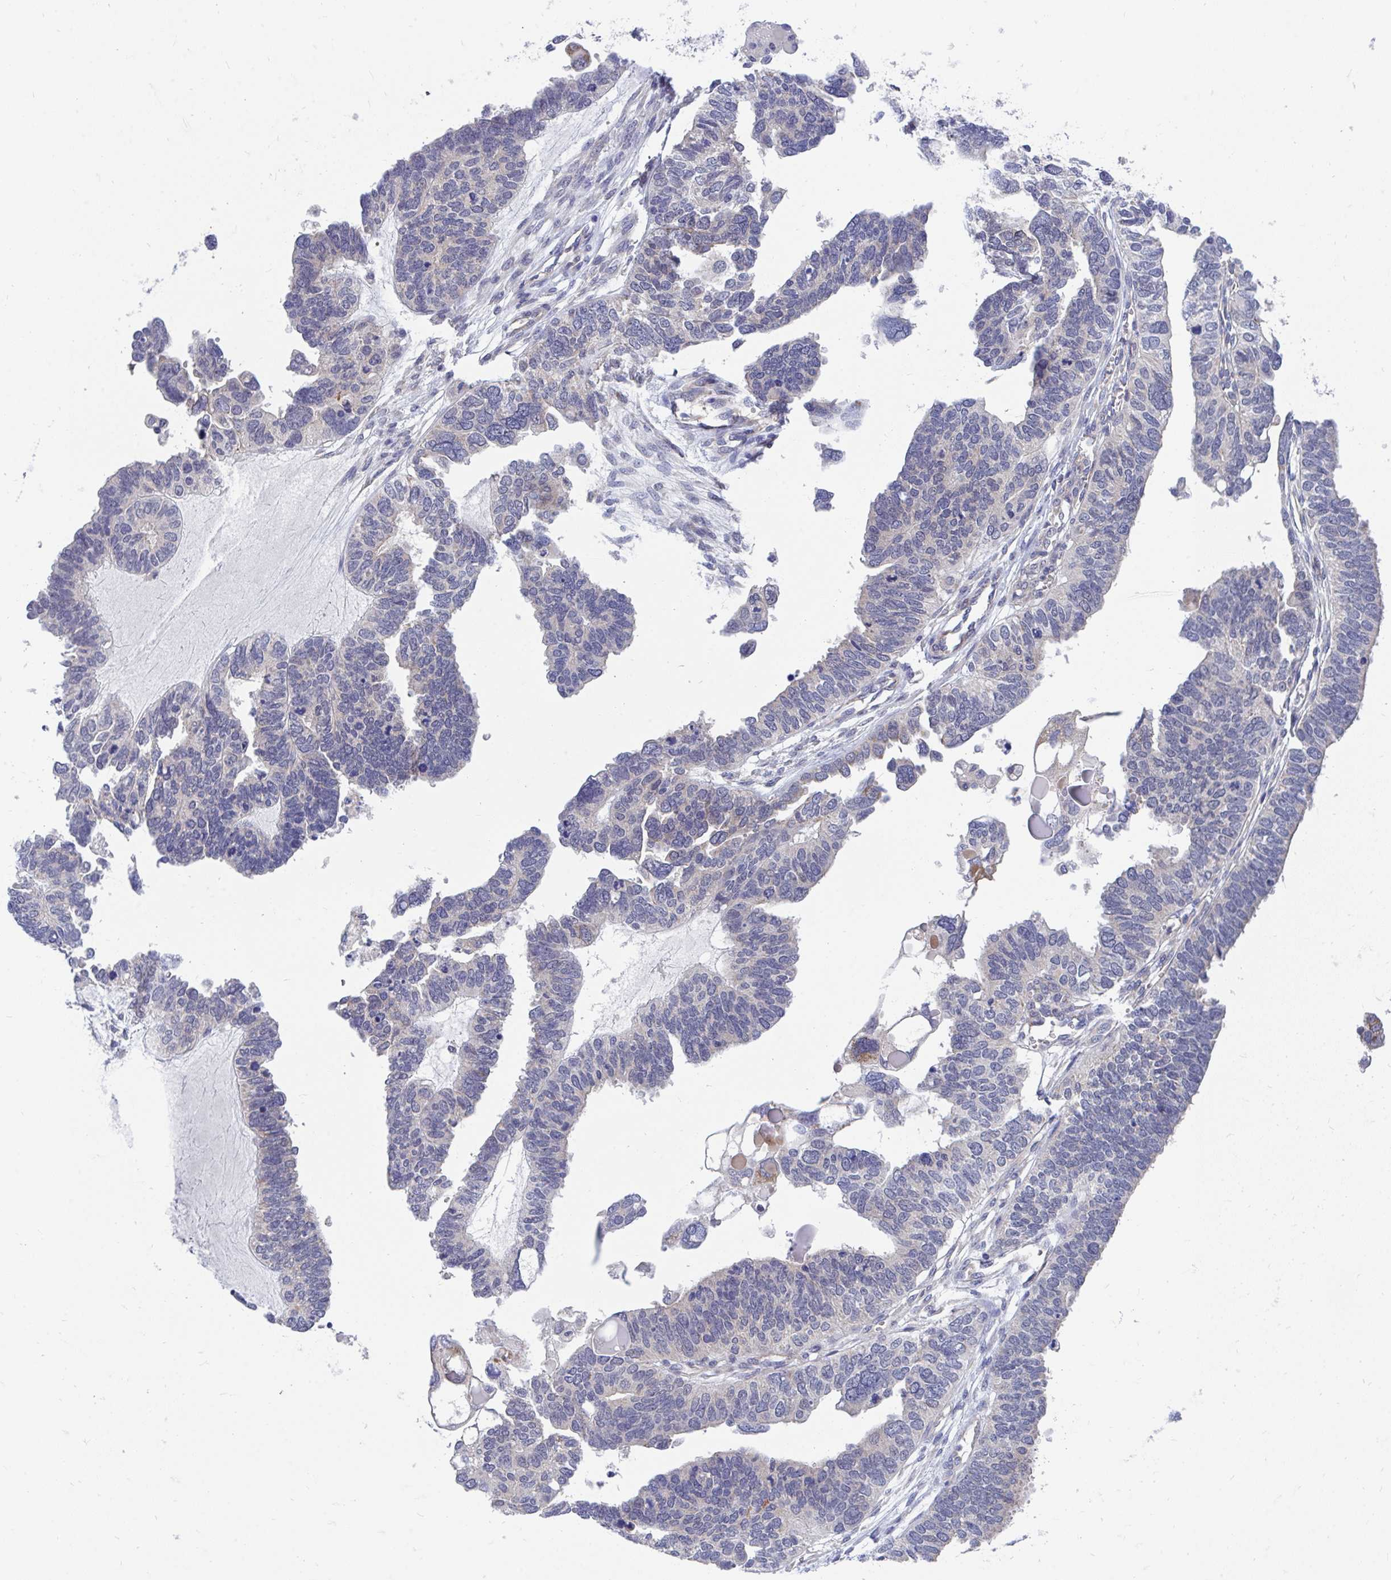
{"staining": {"intensity": "weak", "quantity": "<25%", "location": "cytoplasmic/membranous"}, "tissue": "ovarian cancer", "cell_type": "Tumor cells", "image_type": "cancer", "snomed": [{"axis": "morphology", "description": "Cystadenocarcinoma, serous, NOS"}, {"axis": "topography", "description": "Ovary"}], "caption": "Ovarian cancer (serous cystadenocarcinoma) was stained to show a protein in brown. There is no significant staining in tumor cells.", "gene": "FHIP1B", "patient": {"sex": "female", "age": 51}}